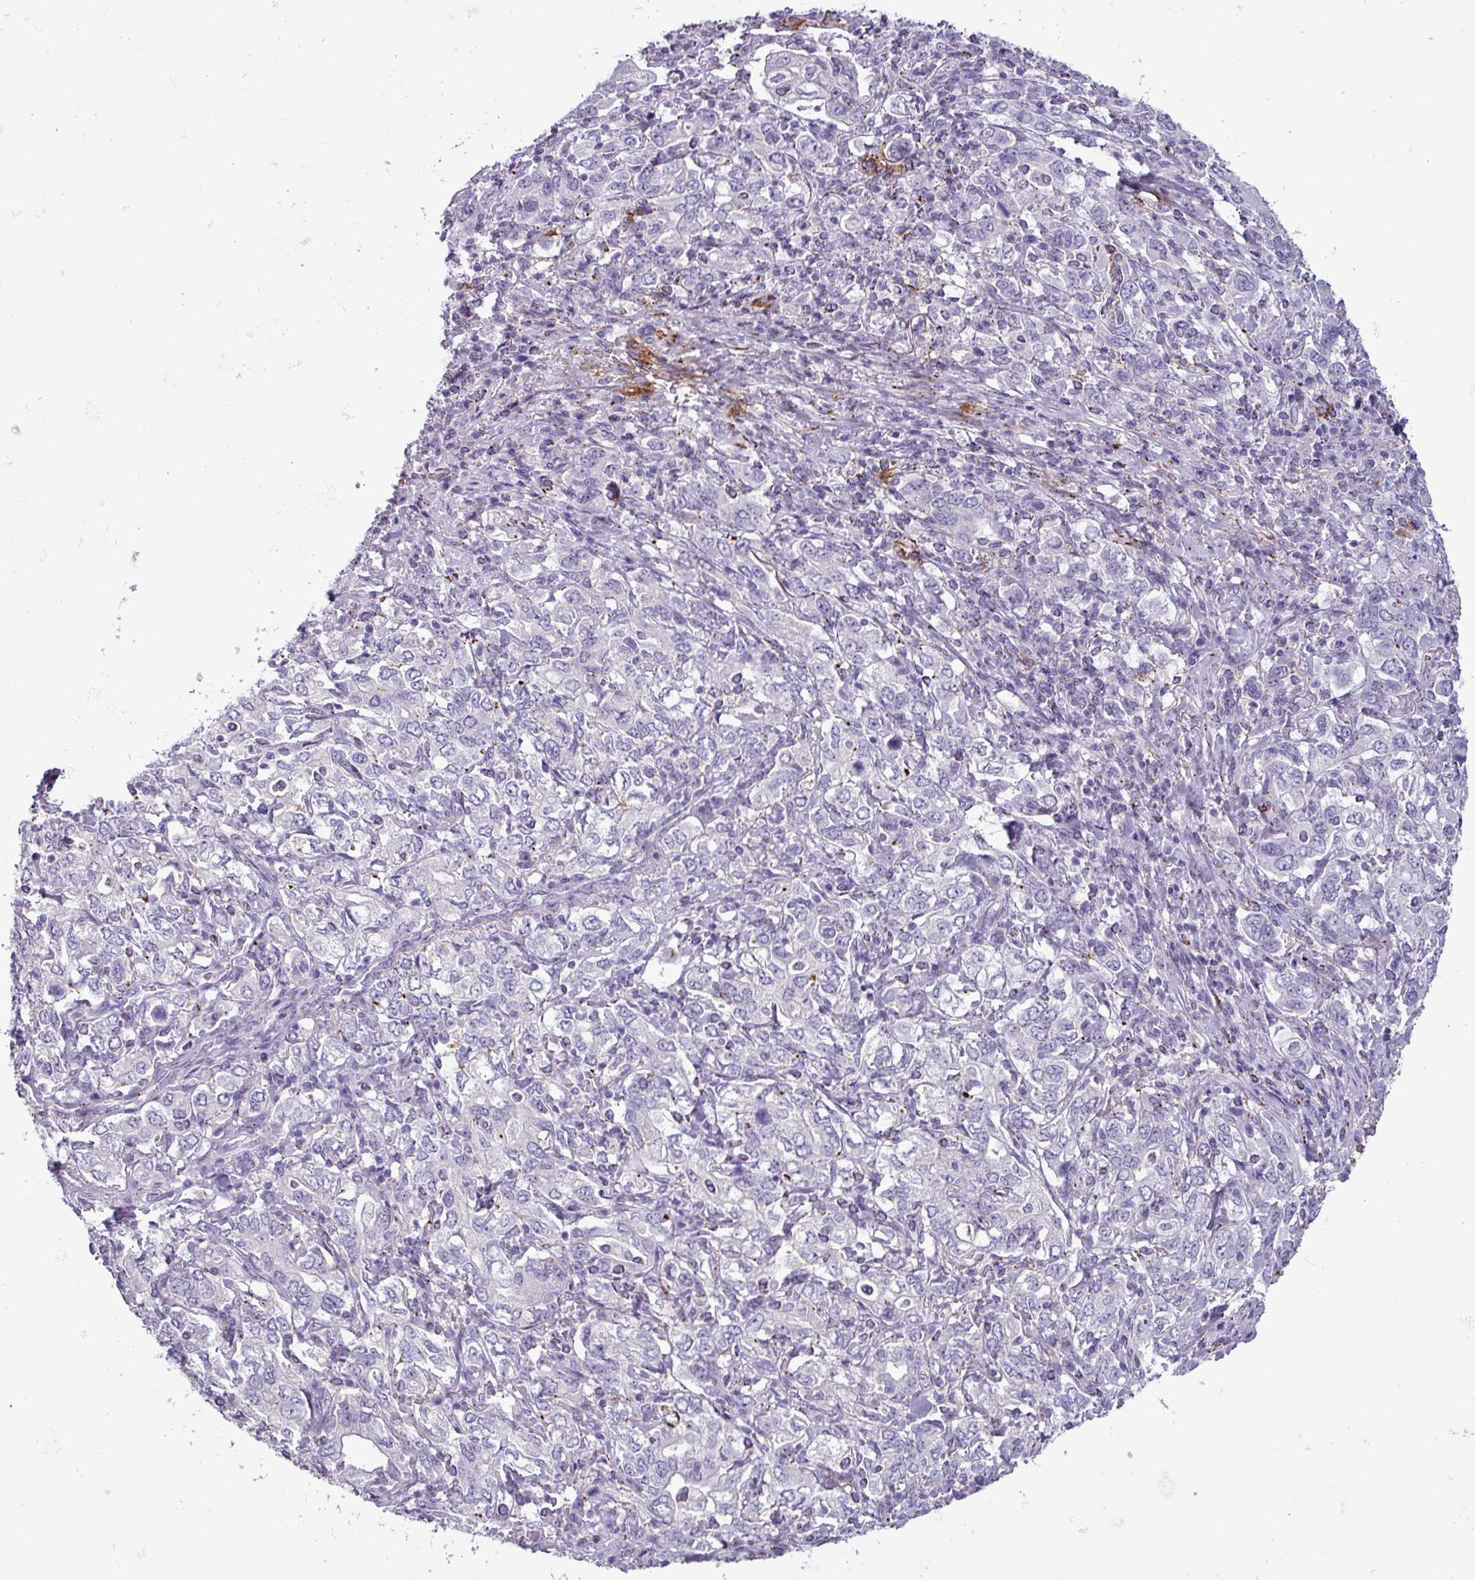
{"staining": {"intensity": "negative", "quantity": "none", "location": "none"}, "tissue": "stomach cancer", "cell_type": "Tumor cells", "image_type": "cancer", "snomed": [{"axis": "morphology", "description": "Adenocarcinoma, NOS"}, {"axis": "topography", "description": "Stomach, upper"}, {"axis": "topography", "description": "Stomach"}], "caption": "High power microscopy image of an immunohistochemistry micrograph of adenocarcinoma (stomach), revealing no significant positivity in tumor cells. Nuclei are stained in blue.", "gene": "PLIN2", "patient": {"sex": "male", "age": 62}}